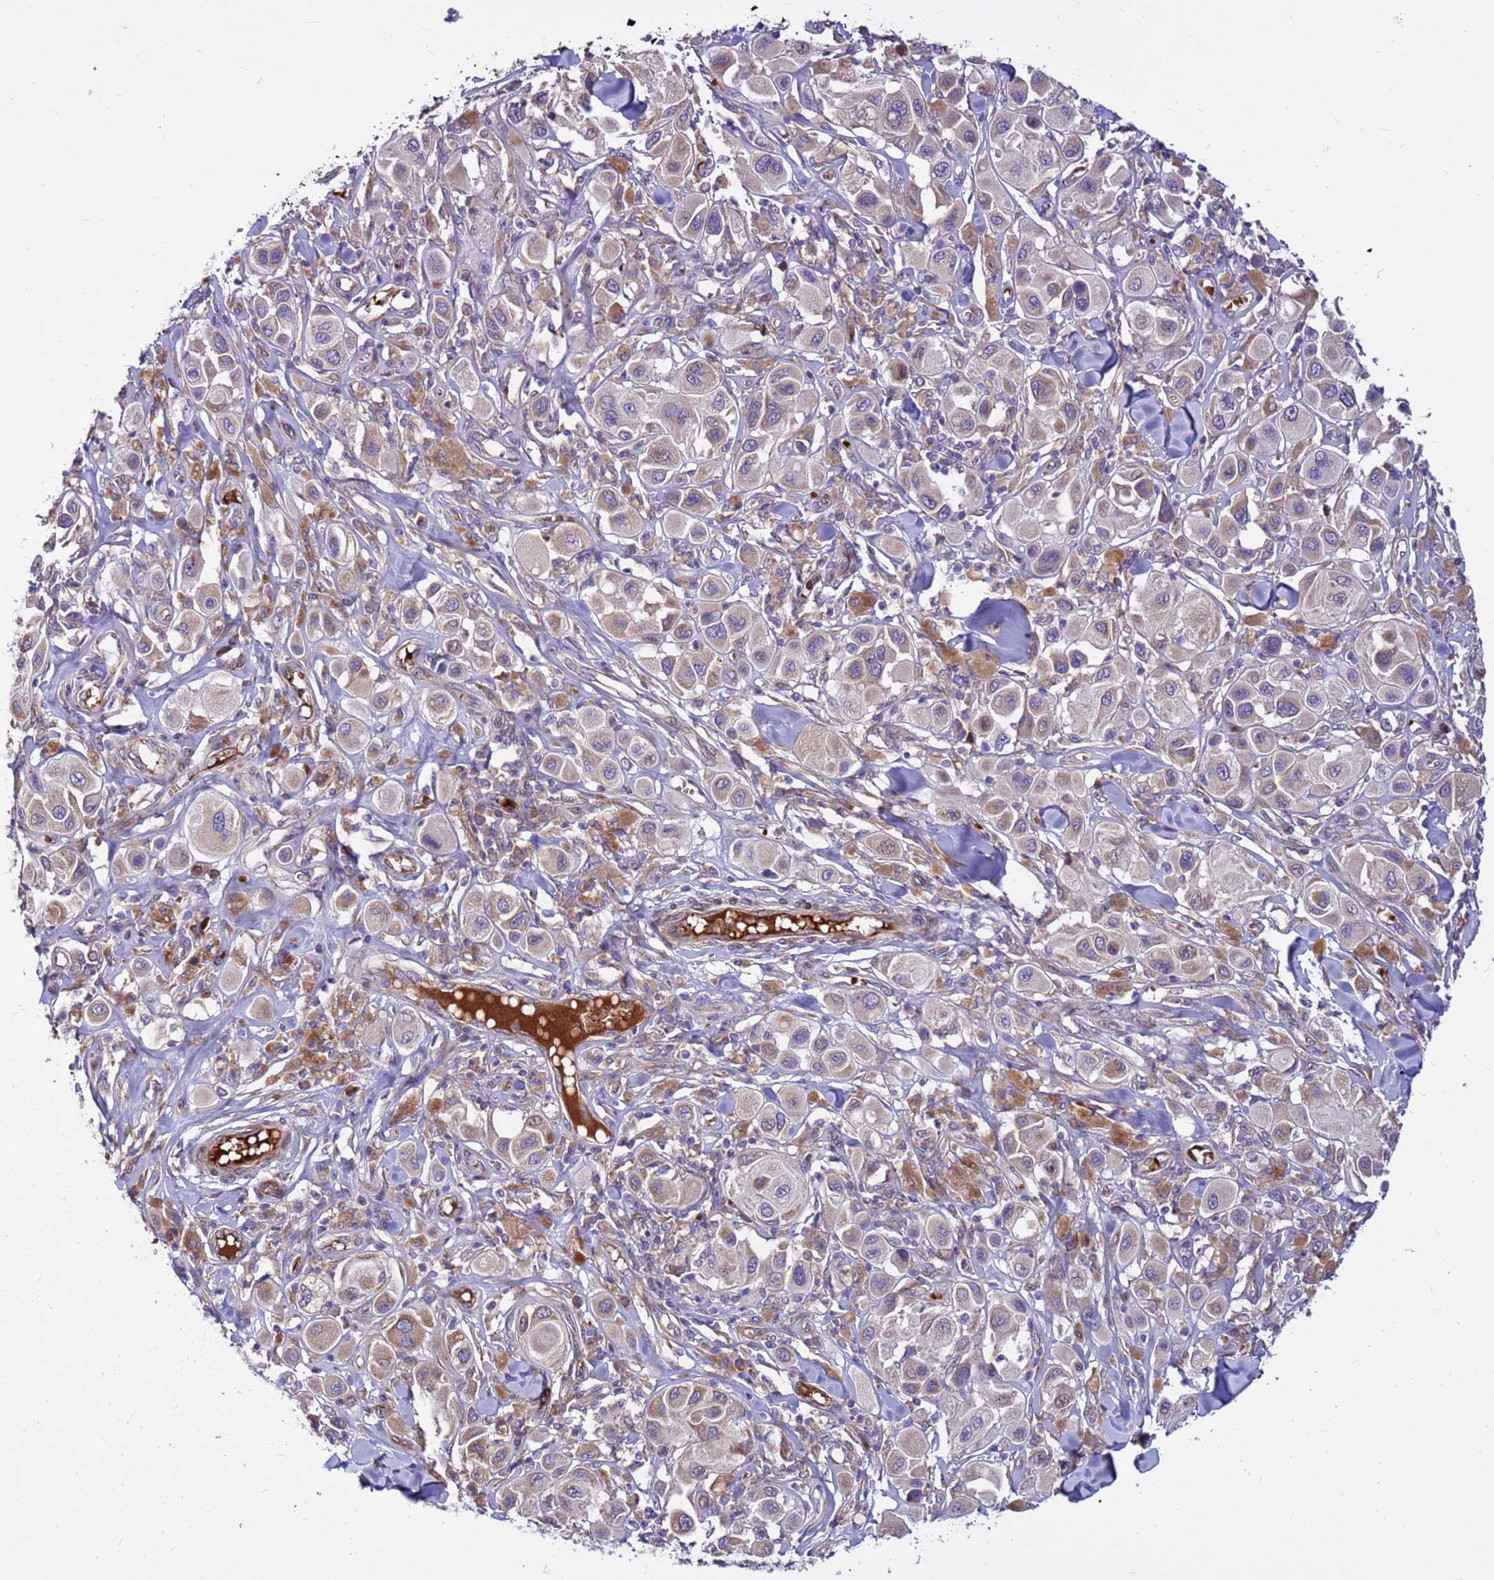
{"staining": {"intensity": "moderate", "quantity": "<25%", "location": "cytoplasmic/membranous"}, "tissue": "melanoma", "cell_type": "Tumor cells", "image_type": "cancer", "snomed": [{"axis": "morphology", "description": "Malignant melanoma, Metastatic site"}, {"axis": "topography", "description": "Skin"}], "caption": "Protein staining of melanoma tissue reveals moderate cytoplasmic/membranous positivity in approximately <25% of tumor cells. (DAB (3,3'-diaminobenzidine) IHC with brightfield microscopy, high magnification).", "gene": "ZNF669", "patient": {"sex": "male", "age": 41}}